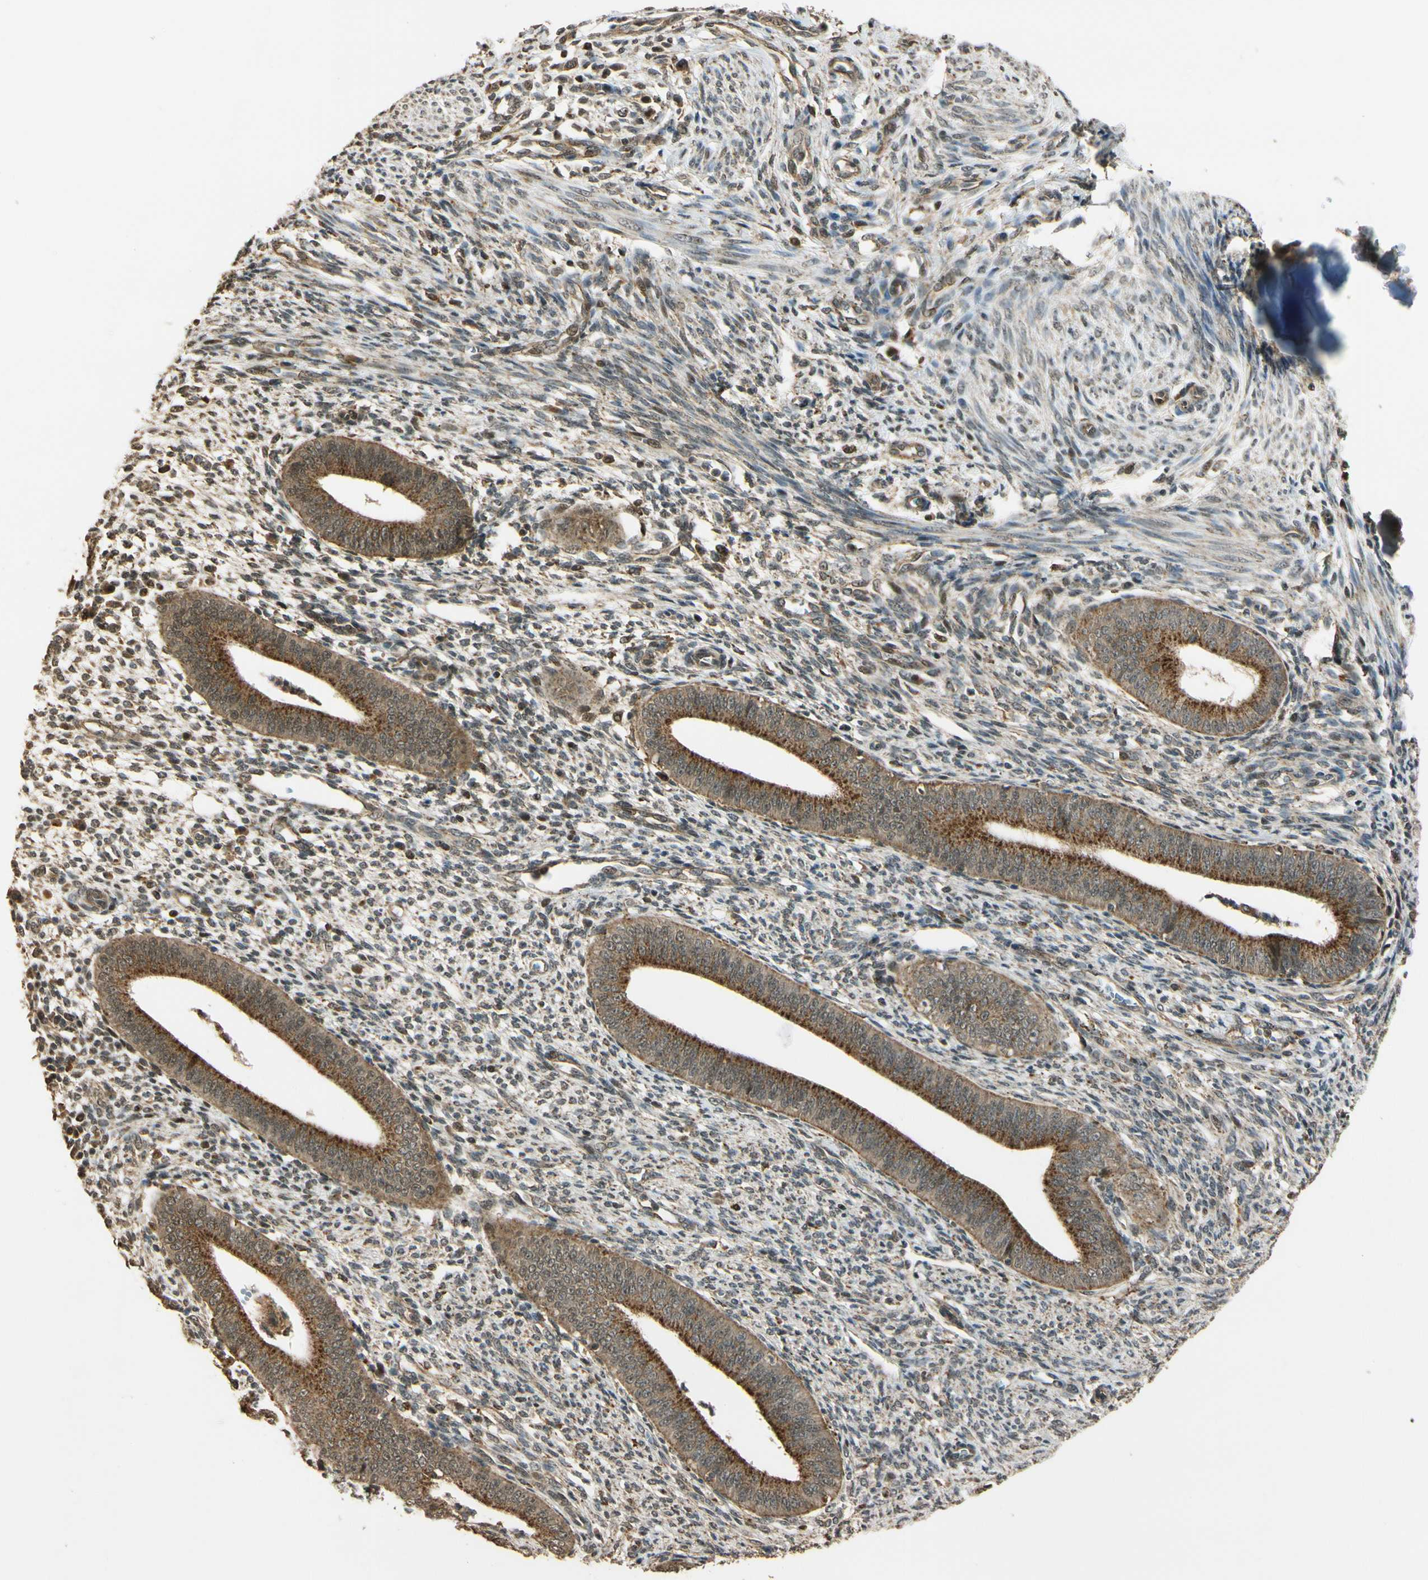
{"staining": {"intensity": "moderate", "quantity": "25%-75%", "location": "cytoplasmic/membranous,nuclear"}, "tissue": "endometrium", "cell_type": "Cells in endometrial stroma", "image_type": "normal", "snomed": [{"axis": "morphology", "description": "Normal tissue, NOS"}, {"axis": "topography", "description": "Endometrium"}], "caption": "This image reveals immunohistochemistry staining of benign human endometrium, with medium moderate cytoplasmic/membranous,nuclear positivity in about 25%-75% of cells in endometrial stroma.", "gene": "LAMTOR1", "patient": {"sex": "female", "age": 35}}